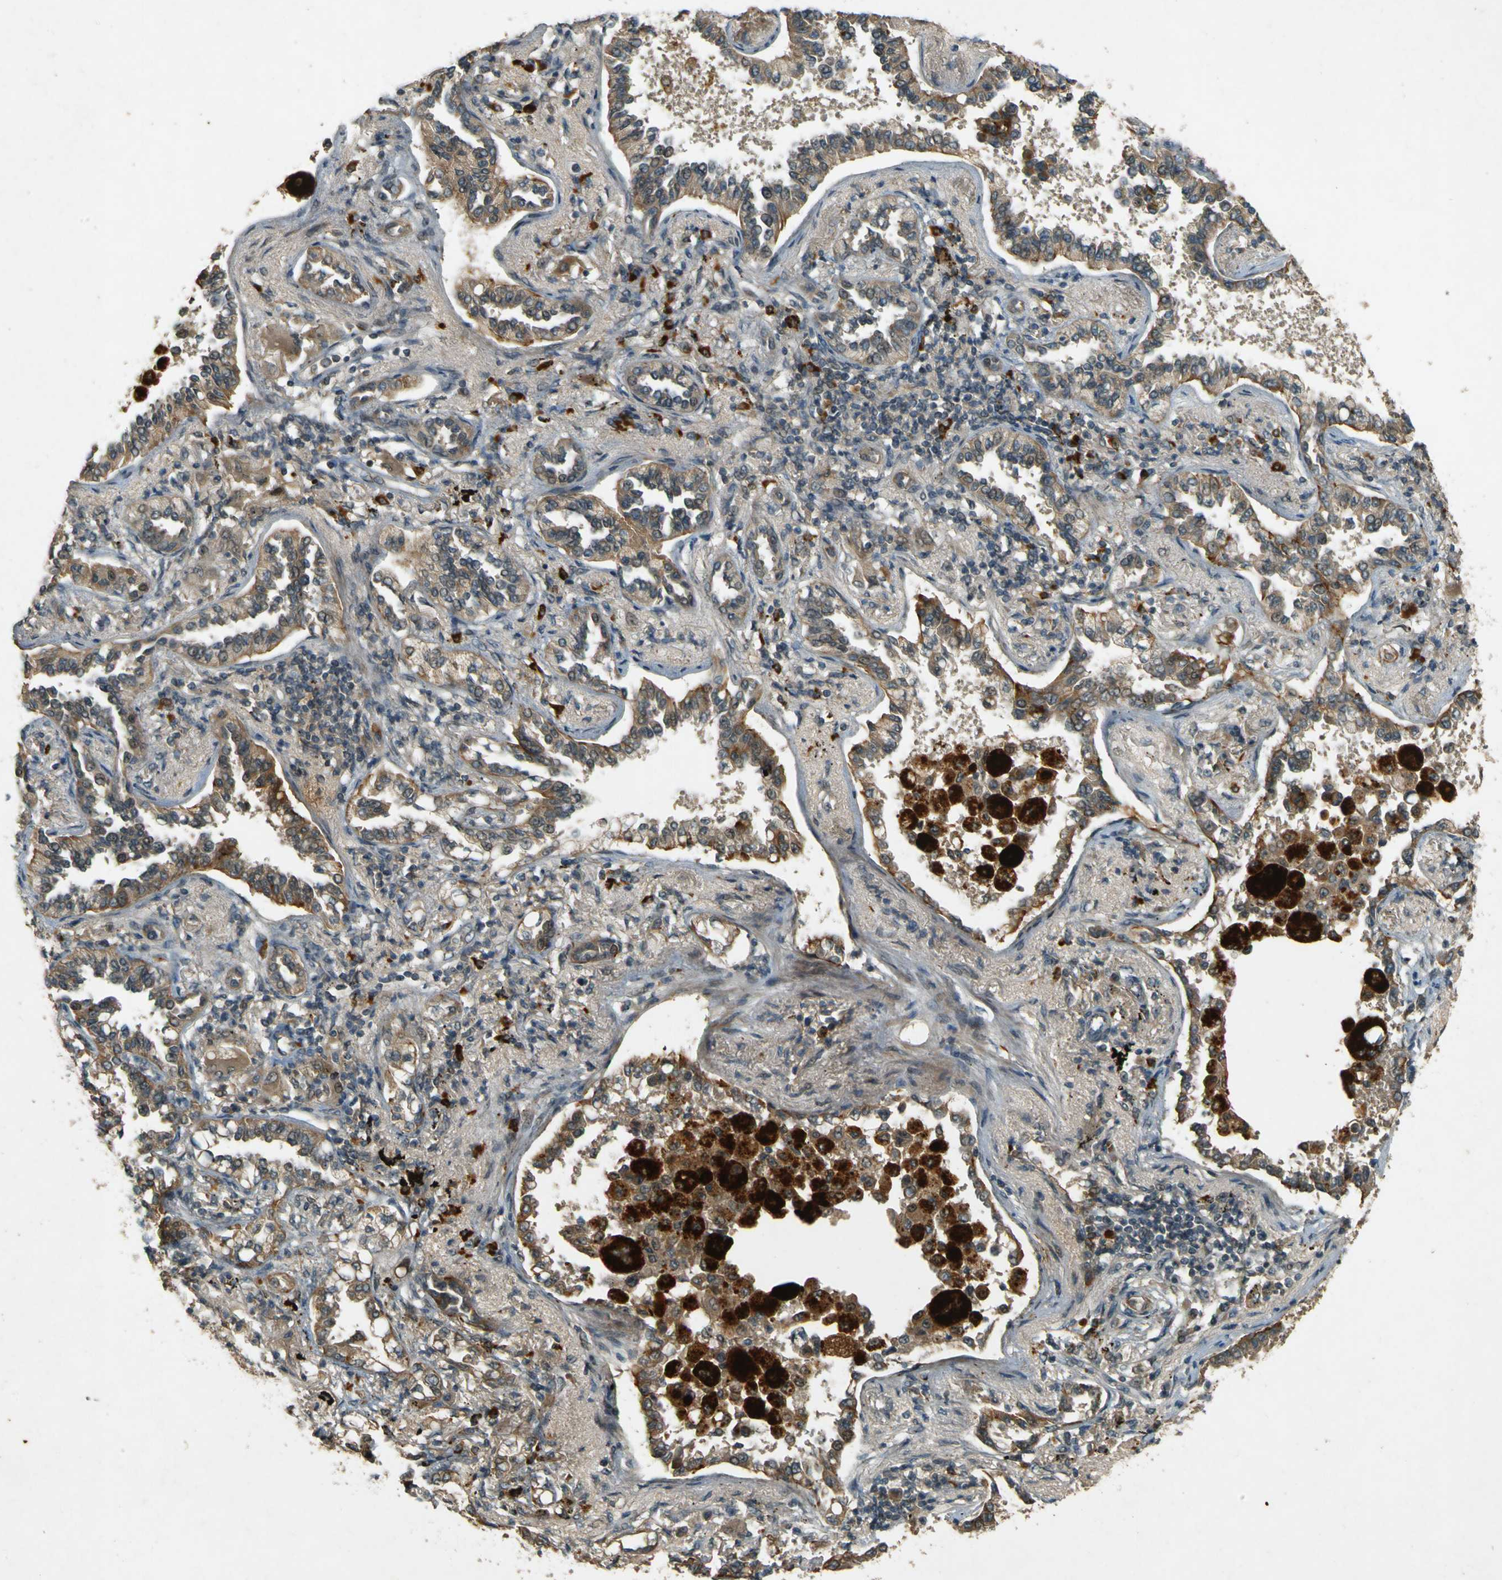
{"staining": {"intensity": "weak", "quantity": ">75%", "location": "cytoplasmic/membranous"}, "tissue": "lung cancer", "cell_type": "Tumor cells", "image_type": "cancer", "snomed": [{"axis": "morphology", "description": "Normal tissue, NOS"}, {"axis": "morphology", "description": "Adenocarcinoma, NOS"}, {"axis": "topography", "description": "Lung"}], "caption": "Human adenocarcinoma (lung) stained with a protein marker demonstrates weak staining in tumor cells.", "gene": "MPDZ", "patient": {"sex": "male", "age": 59}}